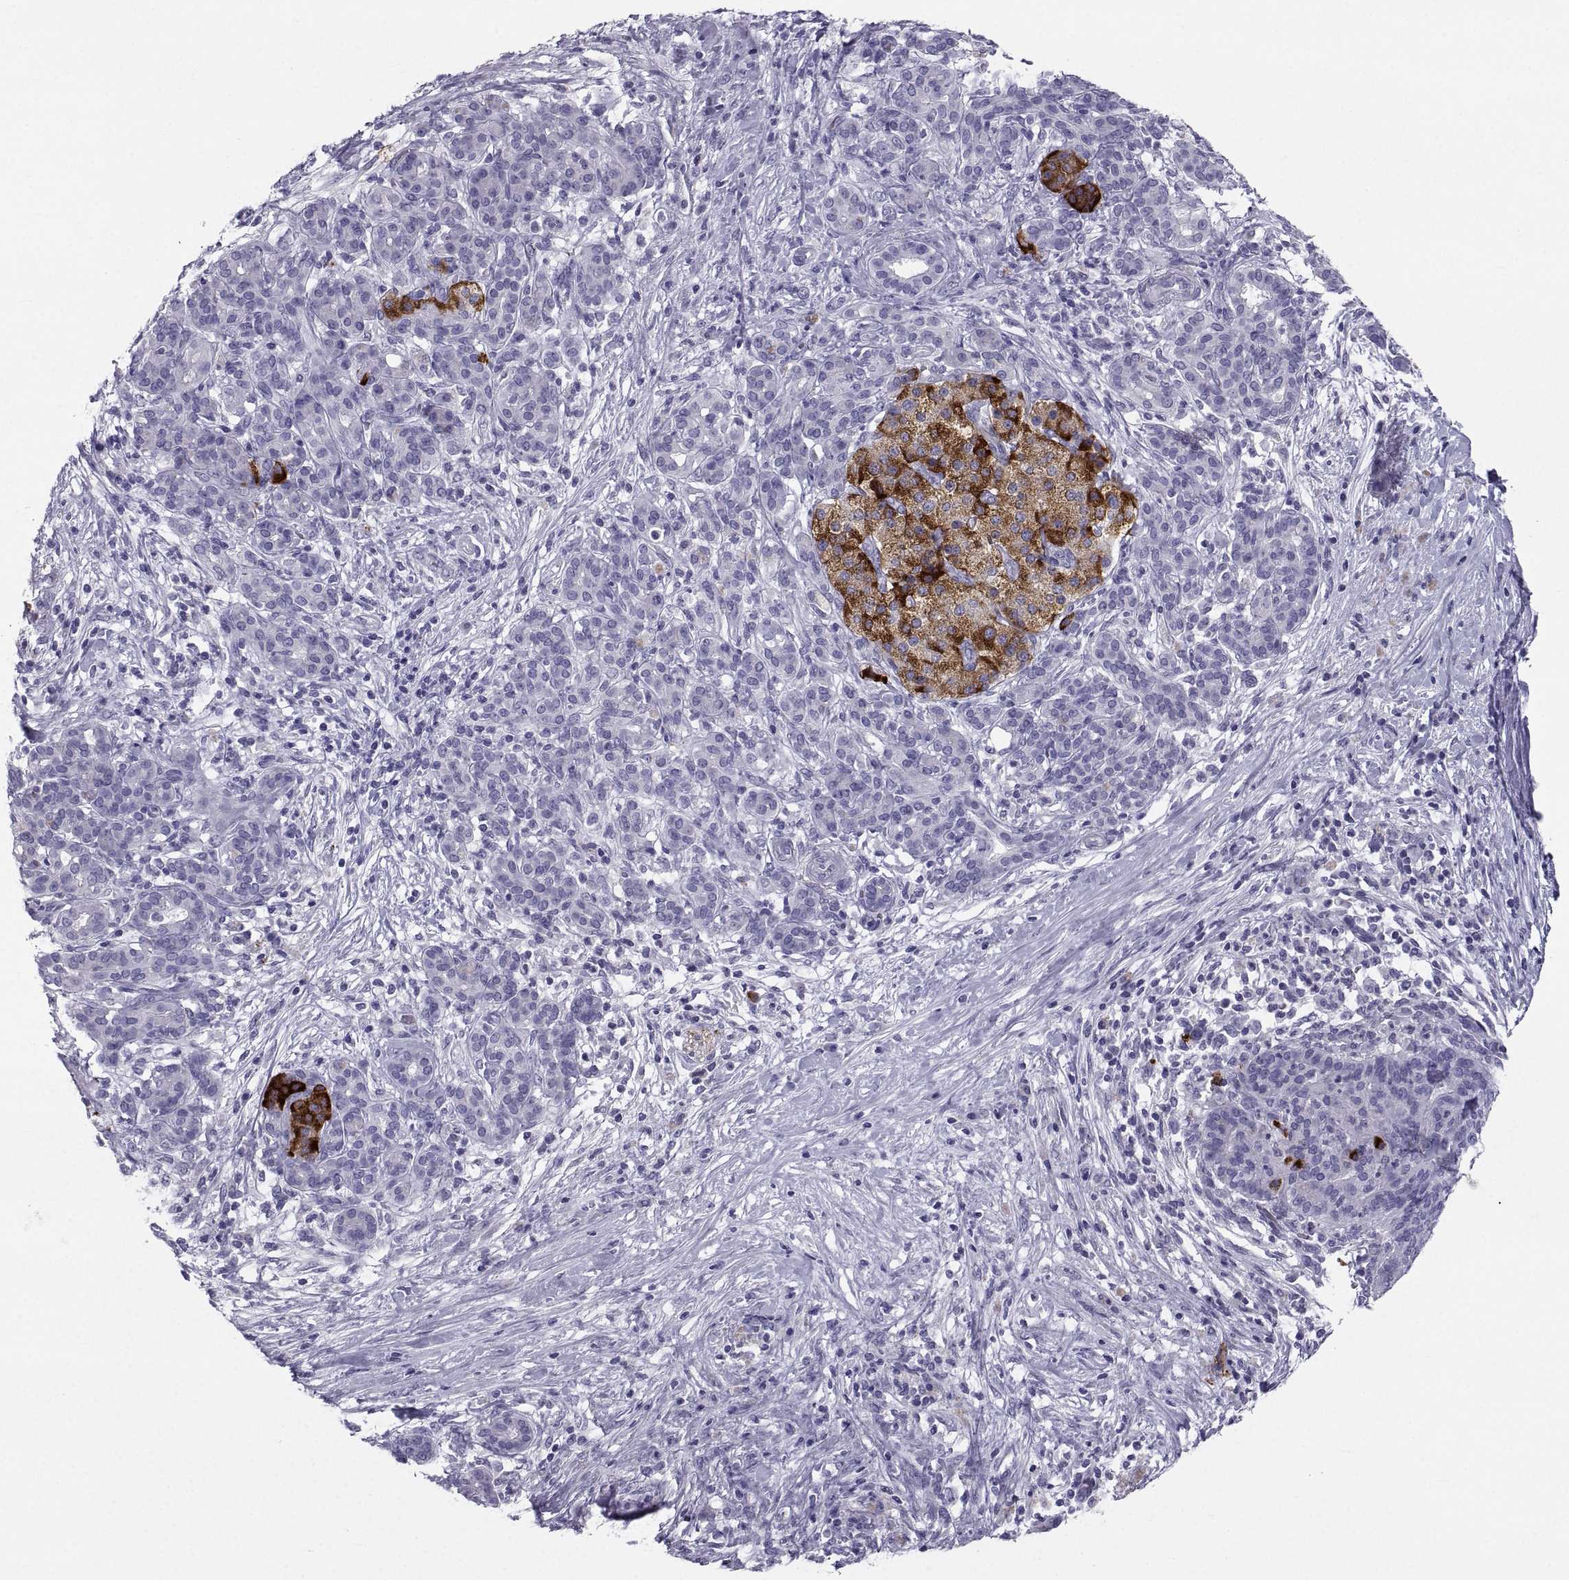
{"staining": {"intensity": "negative", "quantity": "none", "location": "none"}, "tissue": "pancreatic cancer", "cell_type": "Tumor cells", "image_type": "cancer", "snomed": [{"axis": "morphology", "description": "Adenocarcinoma, NOS"}, {"axis": "topography", "description": "Pancreas"}], "caption": "An image of human pancreatic adenocarcinoma is negative for staining in tumor cells.", "gene": "PCSK1N", "patient": {"sex": "male", "age": 44}}